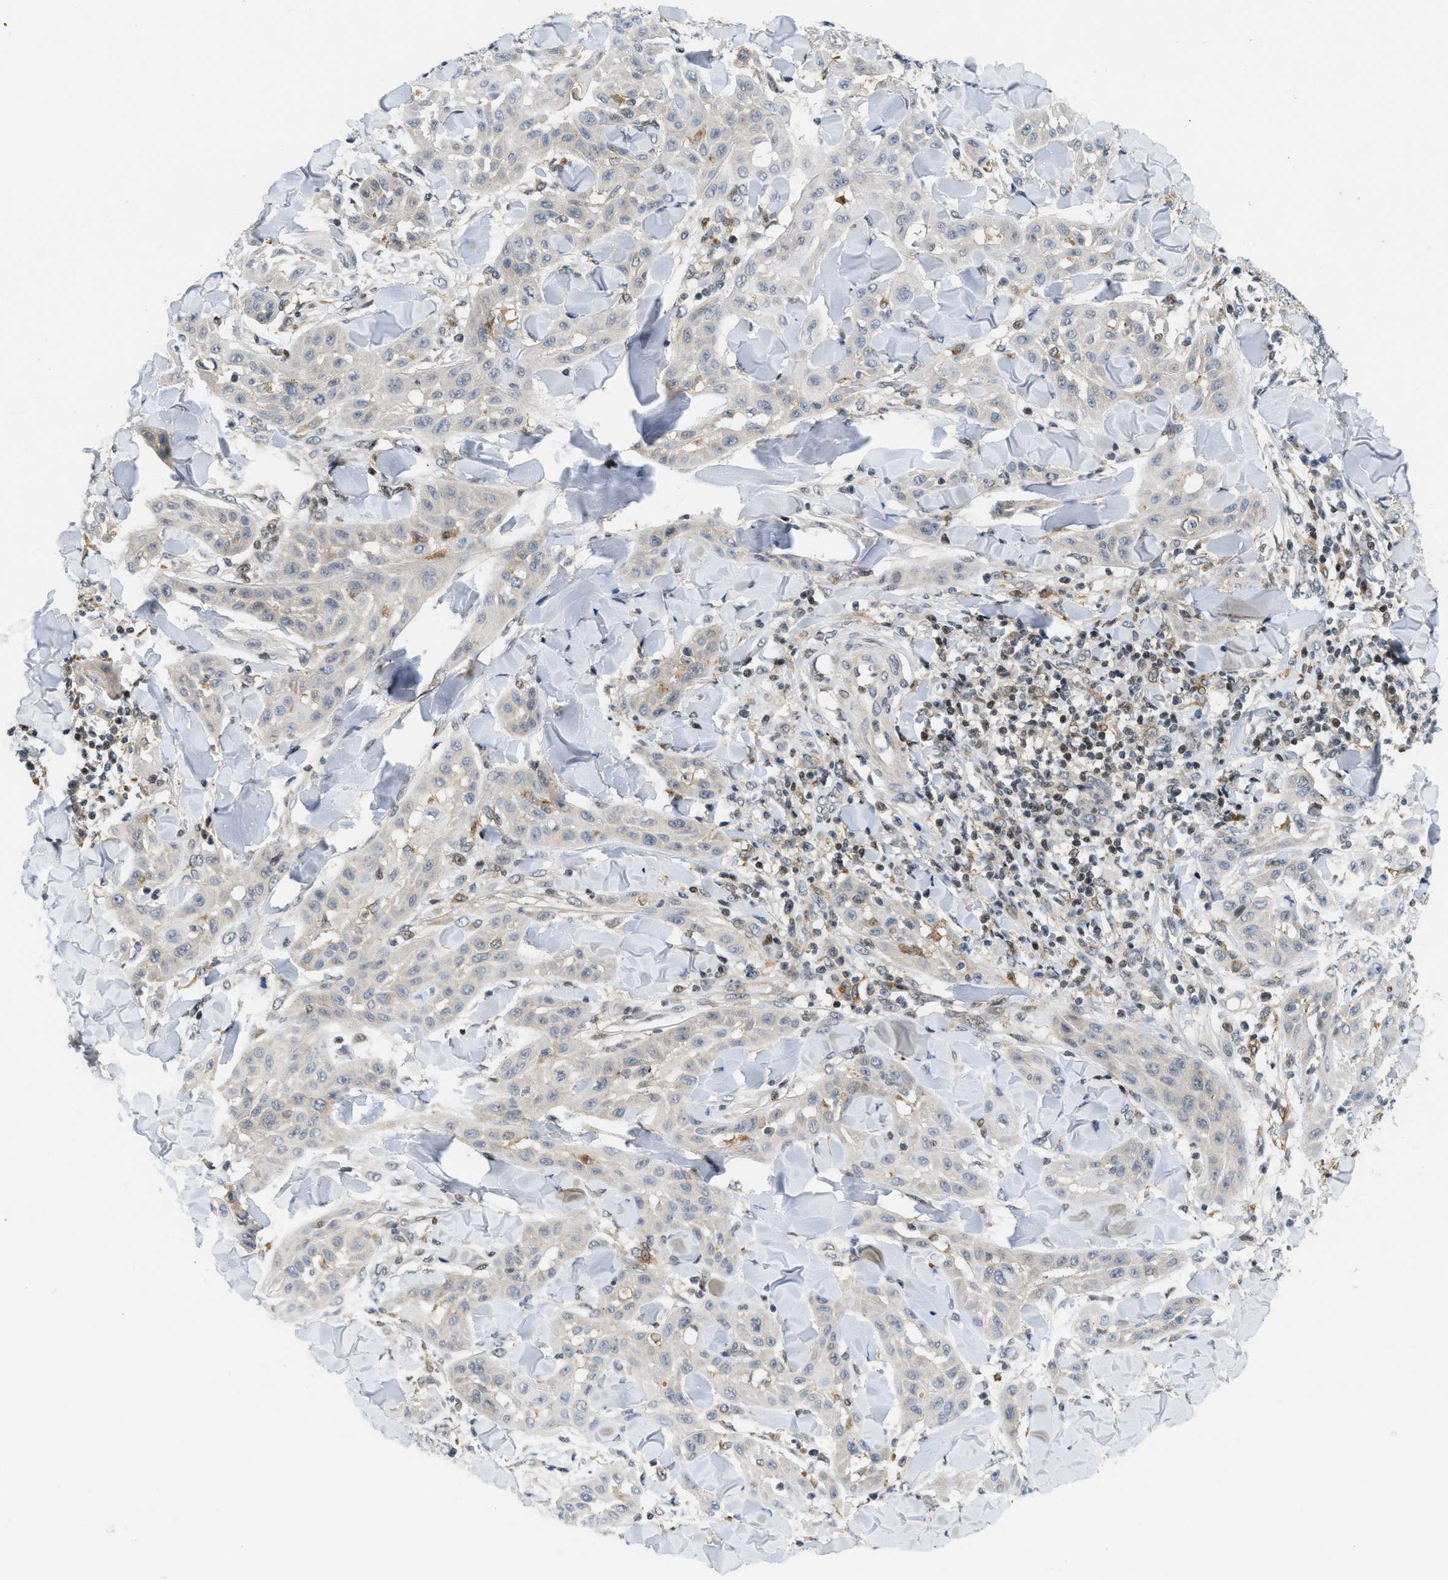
{"staining": {"intensity": "negative", "quantity": "none", "location": "none"}, "tissue": "skin cancer", "cell_type": "Tumor cells", "image_type": "cancer", "snomed": [{"axis": "morphology", "description": "Squamous cell carcinoma, NOS"}, {"axis": "topography", "description": "Skin"}], "caption": "This is an IHC histopathology image of skin cancer (squamous cell carcinoma). There is no staining in tumor cells.", "gene": "ING1", "patient": {"sex": "male", "age": 24}}